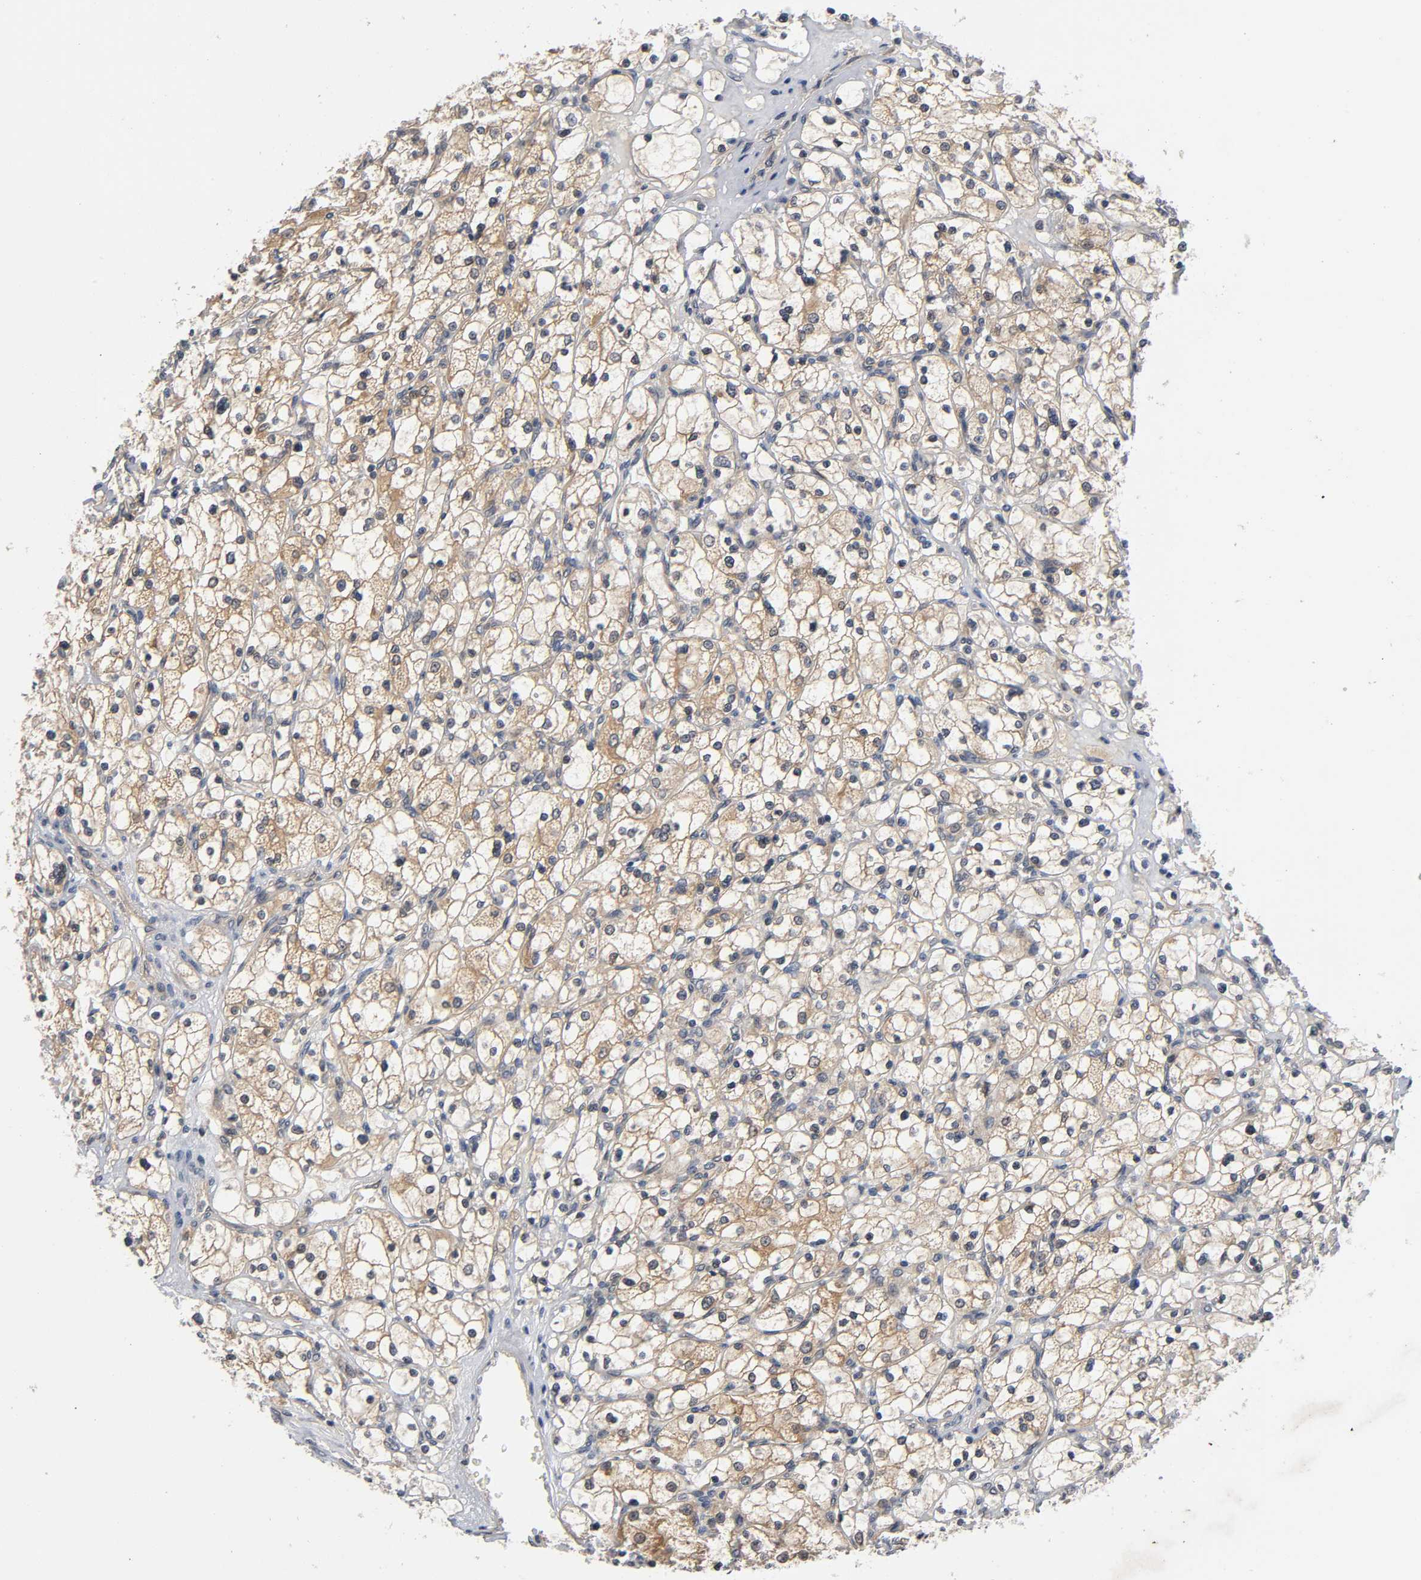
{"staining": {"intensity": "moderate", "quantity": ">75%", "location": "cytoplasmic/membranous"}, "tissue": "renal cancer", "cell_type": "Tumor cells", "image_type": "cancer", "snomed": [{"axis": "morphology", "description": "Adenocarcinoma, NOS"}, {"axis": "topography", "description": "Kidney"}], "caption": "DAB (3,3'-diaminobenzidine) immunohistochemical staining of renal adenocarcinoma shows moderate cytoplasmic/membranous protein positivity in about >75% of tumor cells.", "gene": "MAPK8", "patient": {"sex": "female", "age": 83}}